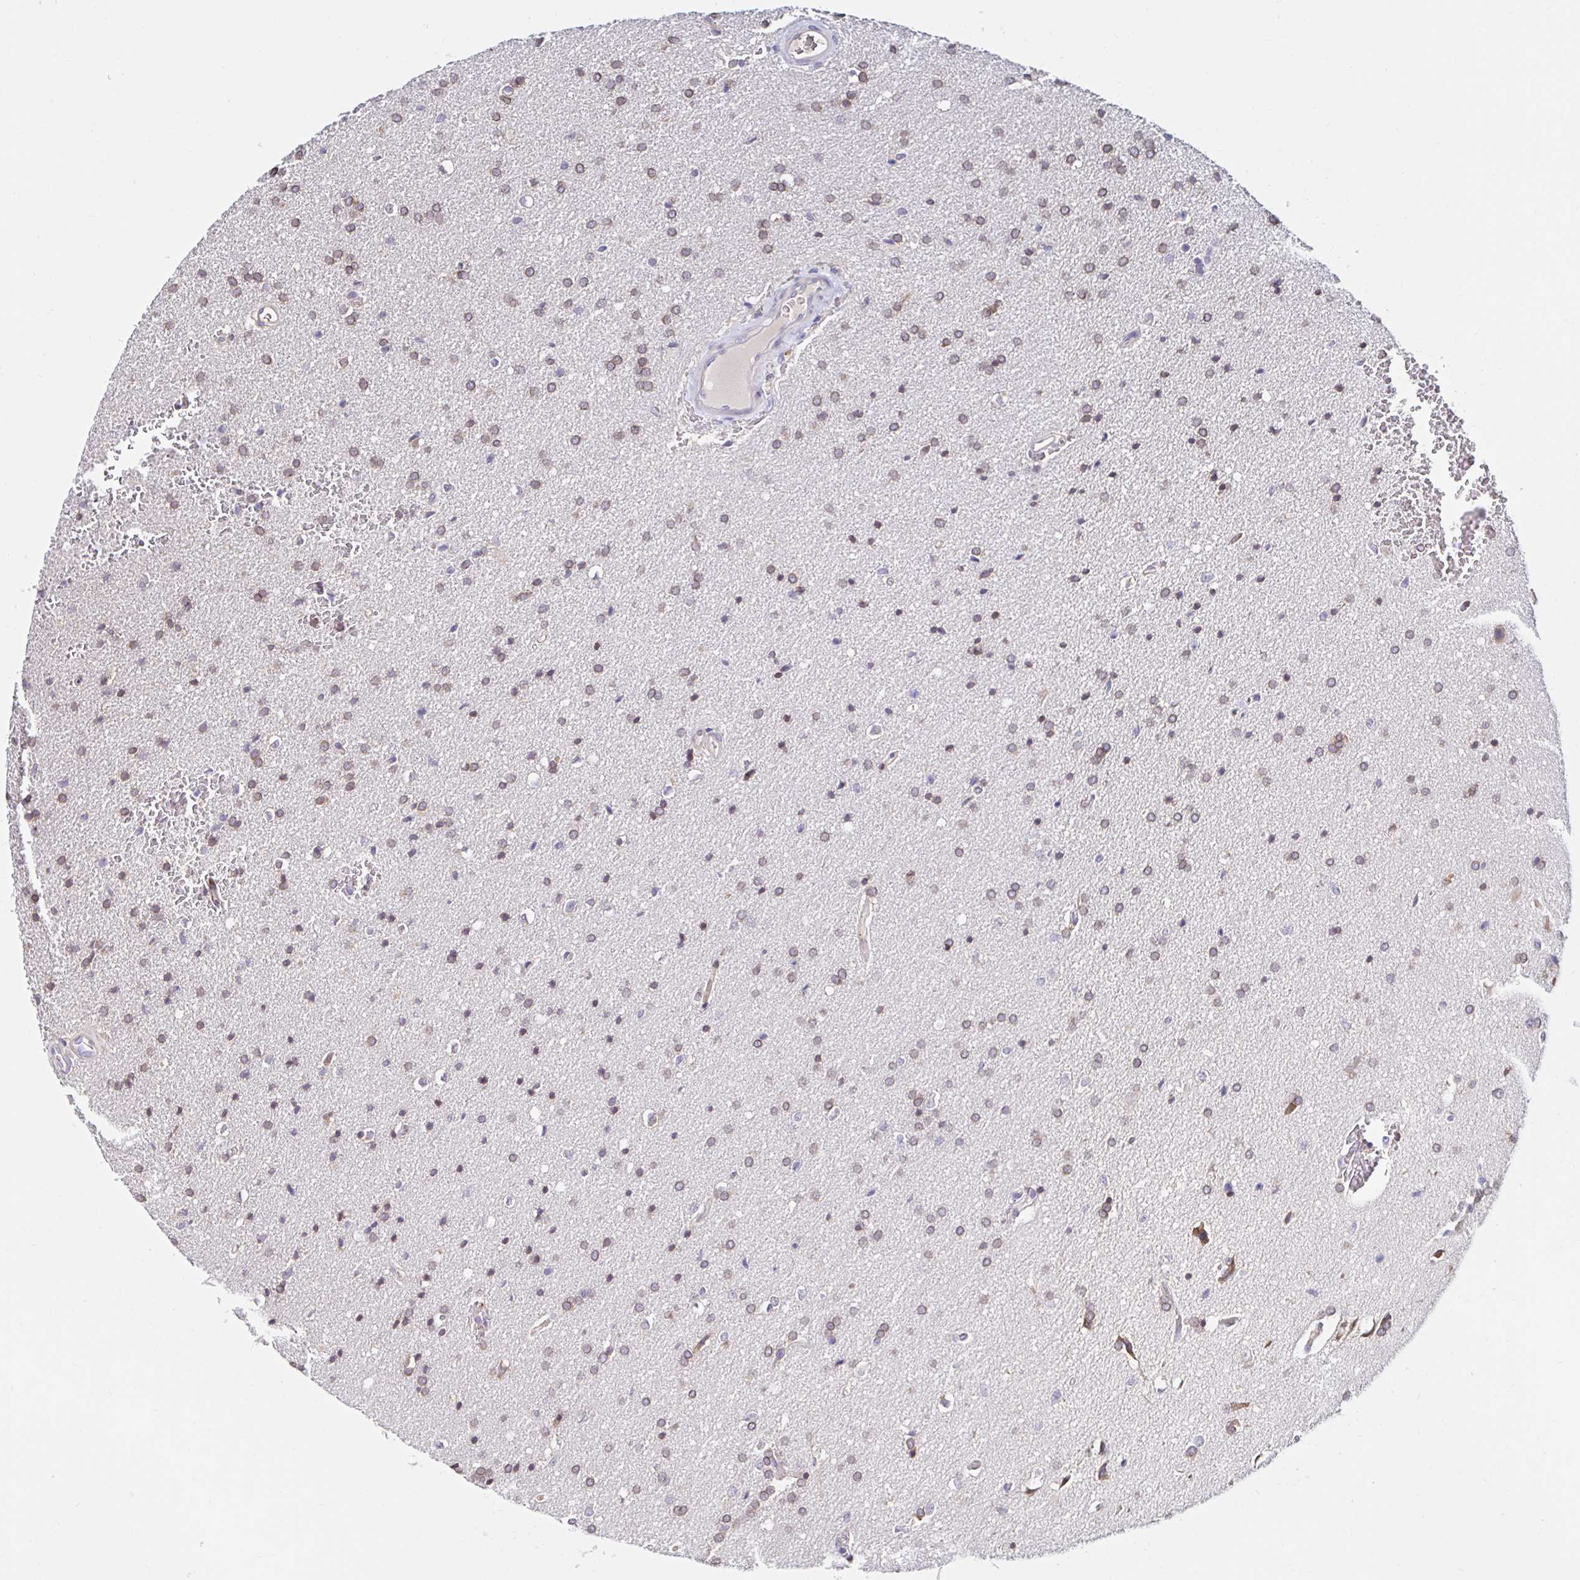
{"staining": {"intensity": "weak", "quantity": ">75%", "location": "cytoplasmic/membranous"}, "tissue": "glioma", "cell_type": "Tumor cells", "image_type": "cancer", "snomed": [{"axis": "morphology", "description": "Glioma, malignant, Low grade"}, {"axis": "topography", "description": "Brain"}], "caption": "Malignant glioma (low-grade) tissue shows weak cytoplasmic/membranous expression in about >75% of tumor cells, visualized by immunohistochemistry.", "gene": "VSIG2", "patient": {"sex": "female", "age": 34}}